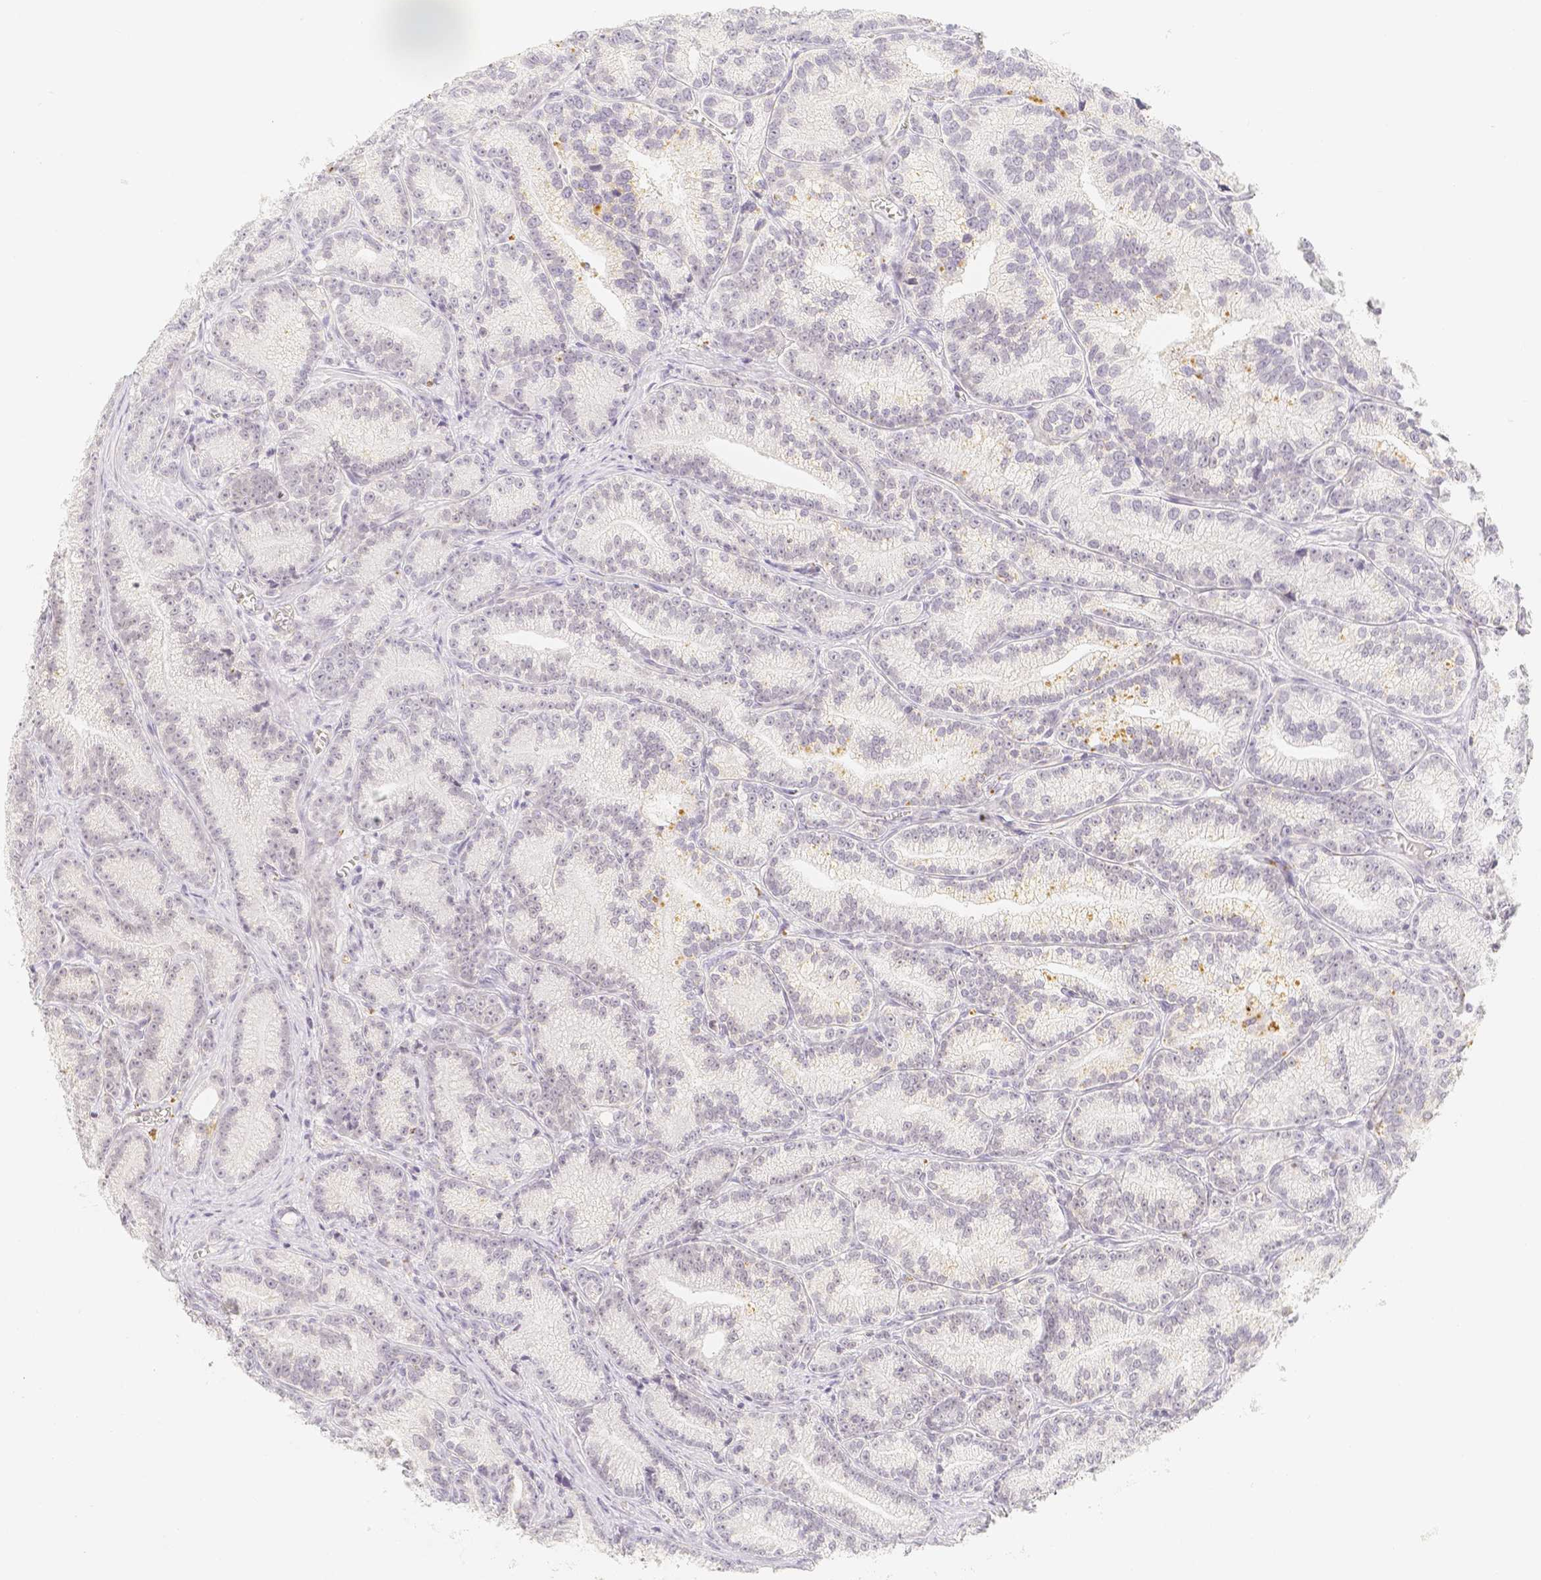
{"staining": {"intensity": "weak", "quantity": "<25%", "location": "cytoplasmic/membranous"}, "tissue": "prostate cancer", "cell_type": "Tumor cells", "image_type": "cancer", "snomed": [{"axis": "morphology", "description": "Adenocarcinoma, Low grade"}, {"axis": "topography", "description": "Prostate"}], "caption": "Micrograph shows no protein staining in tumor cells of adenocarcinoma (low-grade) (prostate) tissue.", "gene": "PADI4", "patient": {"sex": "male", "age": 89}}